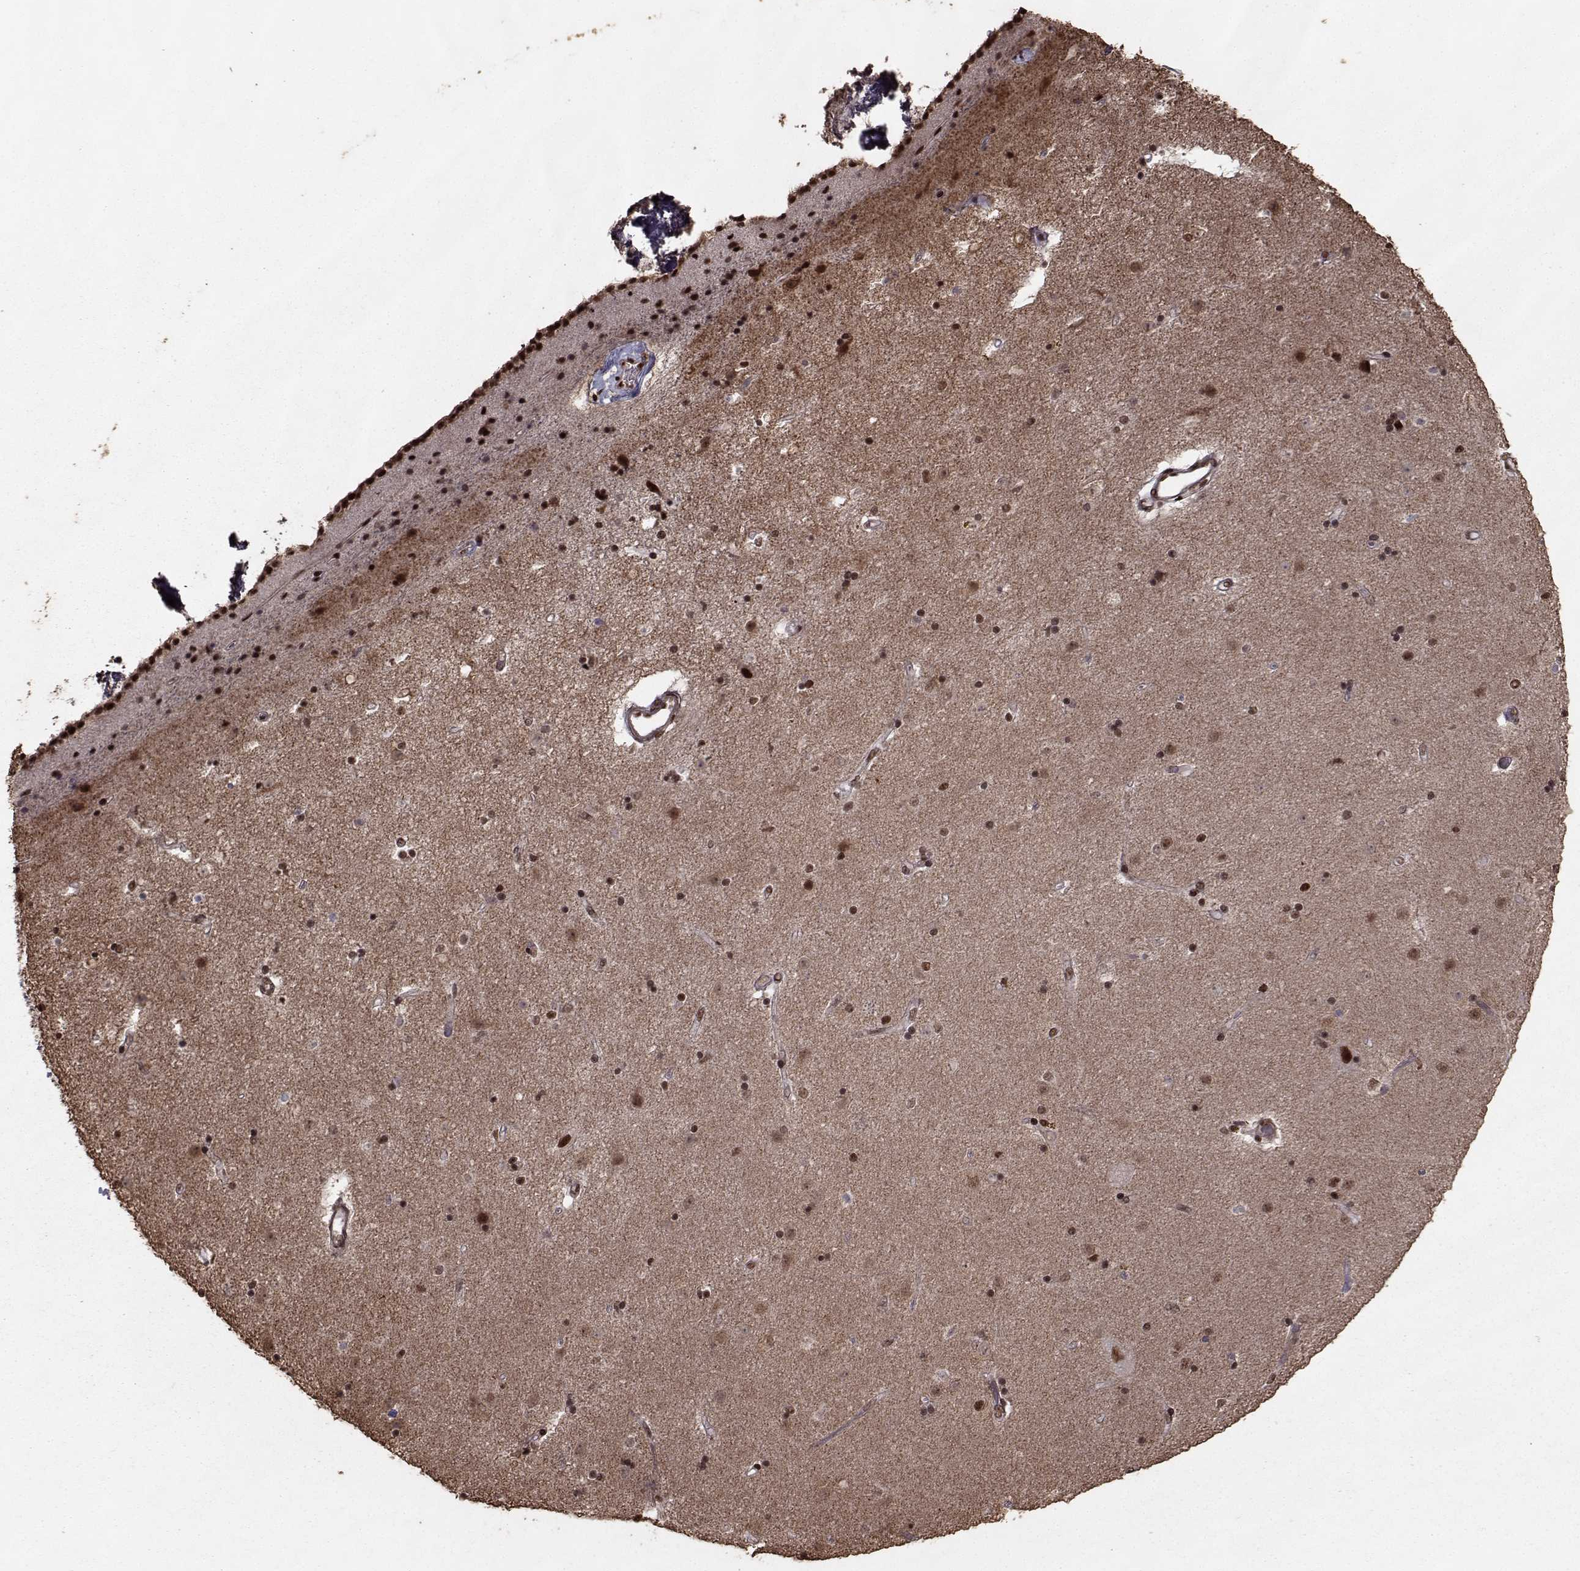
{"staining": {"intensity": "strong", "quantity": "25%-75%", "location": "nuclear"}, "tissue": "caudate", "cell_type": "Glial cells", "image_type": "normal", "snomed": [{"axis": "morphology", "description": "Normal tissue, NOS"}, {"axis": "topography", "description": "Lateral ventricle wall"}], "caption": "DAB (3,3'-diaminobenzidine) immunohistochemical staining of normal caudate shows strong nuclear protein staining in about 25%-75% of glial cells. The staining was performed using DAB to visualize the protein expression in brown, while the nuclei were stained in blue with hematoxylin (Magnification: 20x).", "gene": "SF1", "patient": {"sex": "female", "age": 71}}